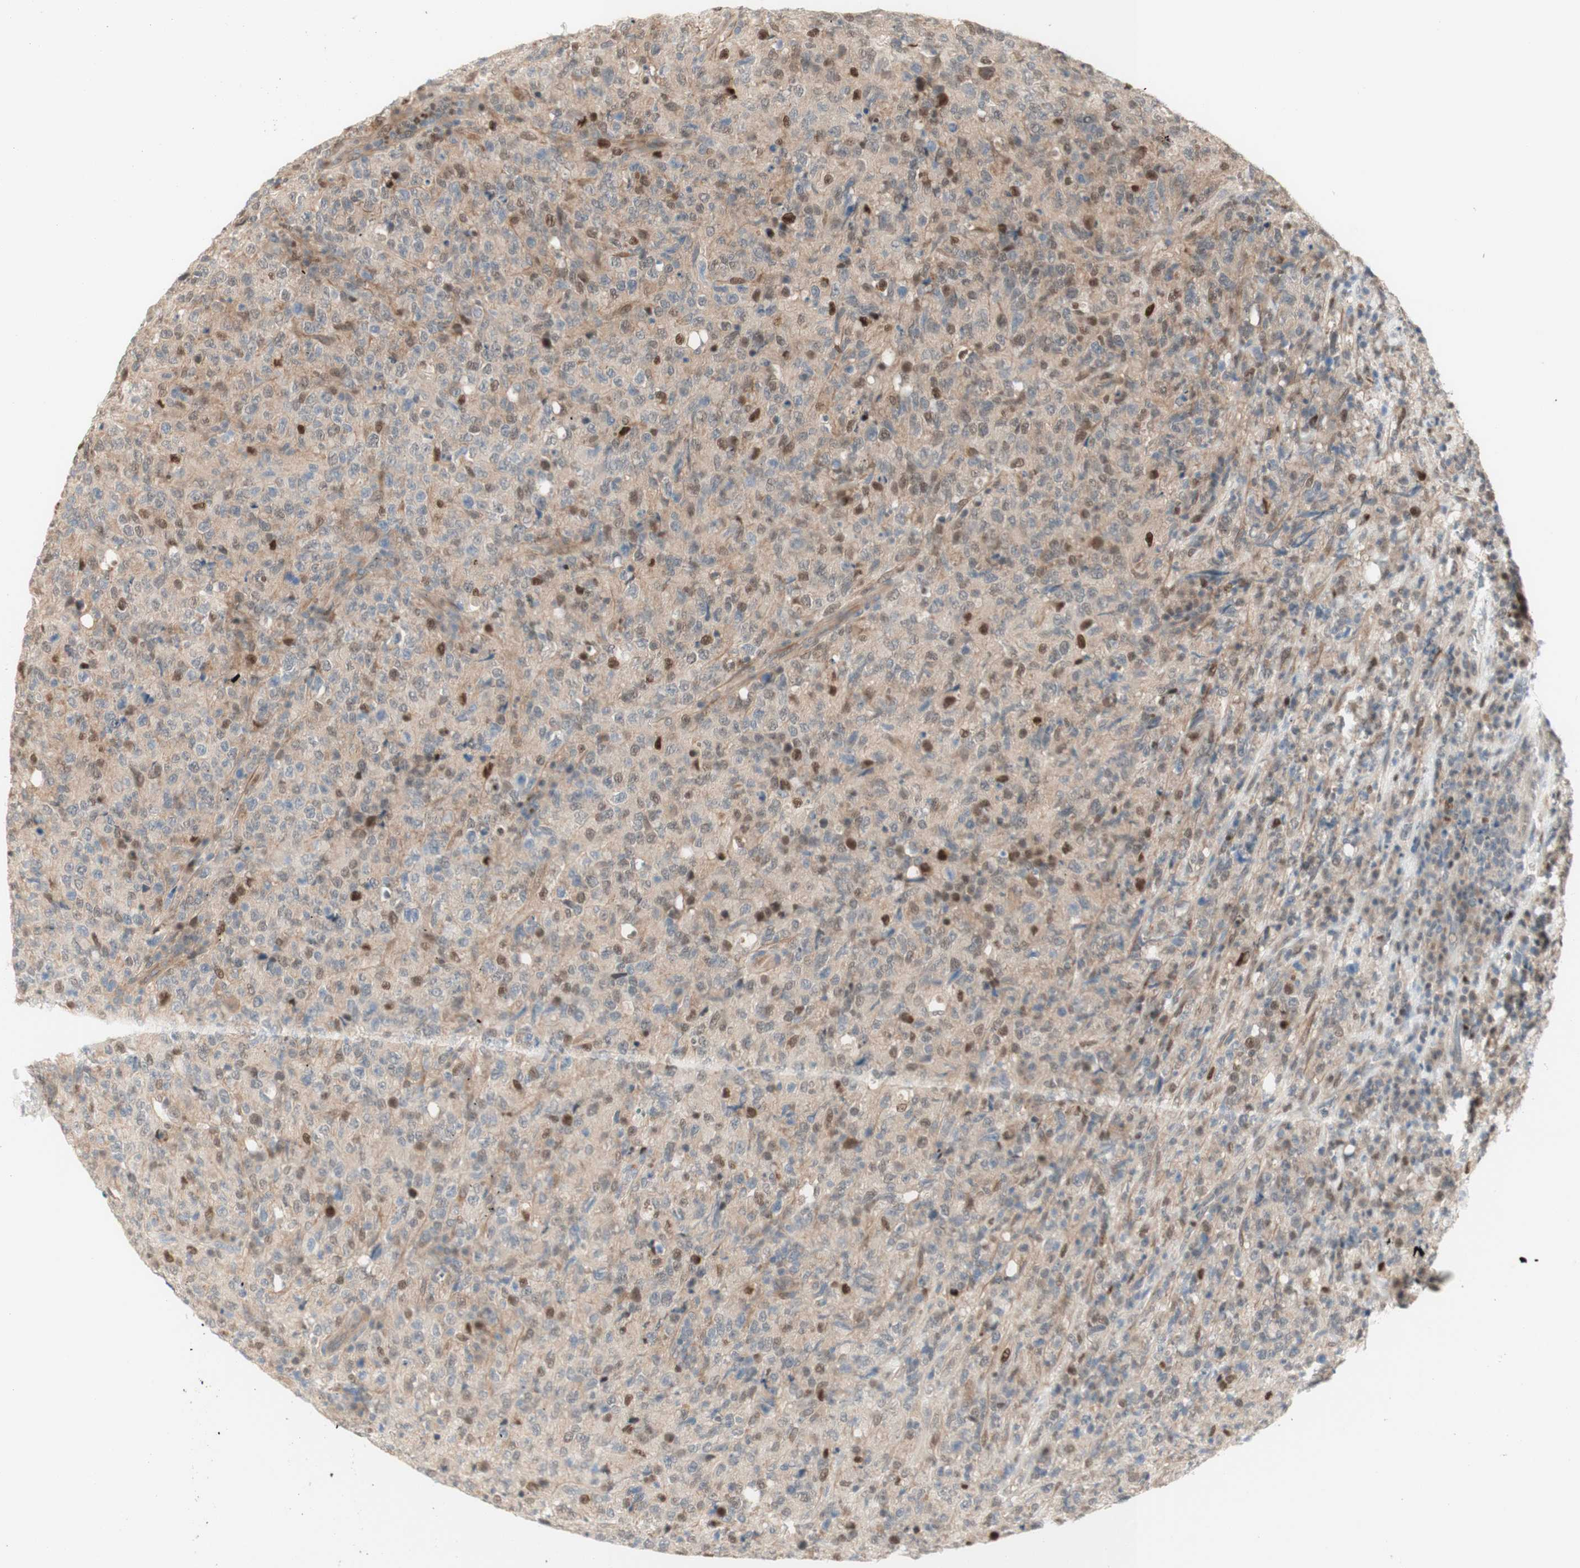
{"staining": {"intensity": "weak", "quantity": "25%-75%", "location": "cytoplasmic/membranous,nuclear"}, "tissue": "lymphoma", "cell_type": "Tumor cells", "image_type": "cancer", "snomed": [{"axis": "morphology", "description": "Malignant lymphoma, non-Hodgkin's type, High grade"}, {"axis": "topography", "description": "Tonsil"}], "caption": "Brown immunohistochemical staining in human malignant lymphoma, non-Hodgkin's type (high-grade) shows weak cytoplasmic/membranous and nuclear expression in approximately 25%-75% of tumor cells.", "gene": "RFNG", "patient": {"sex": "female", "age": 36}}